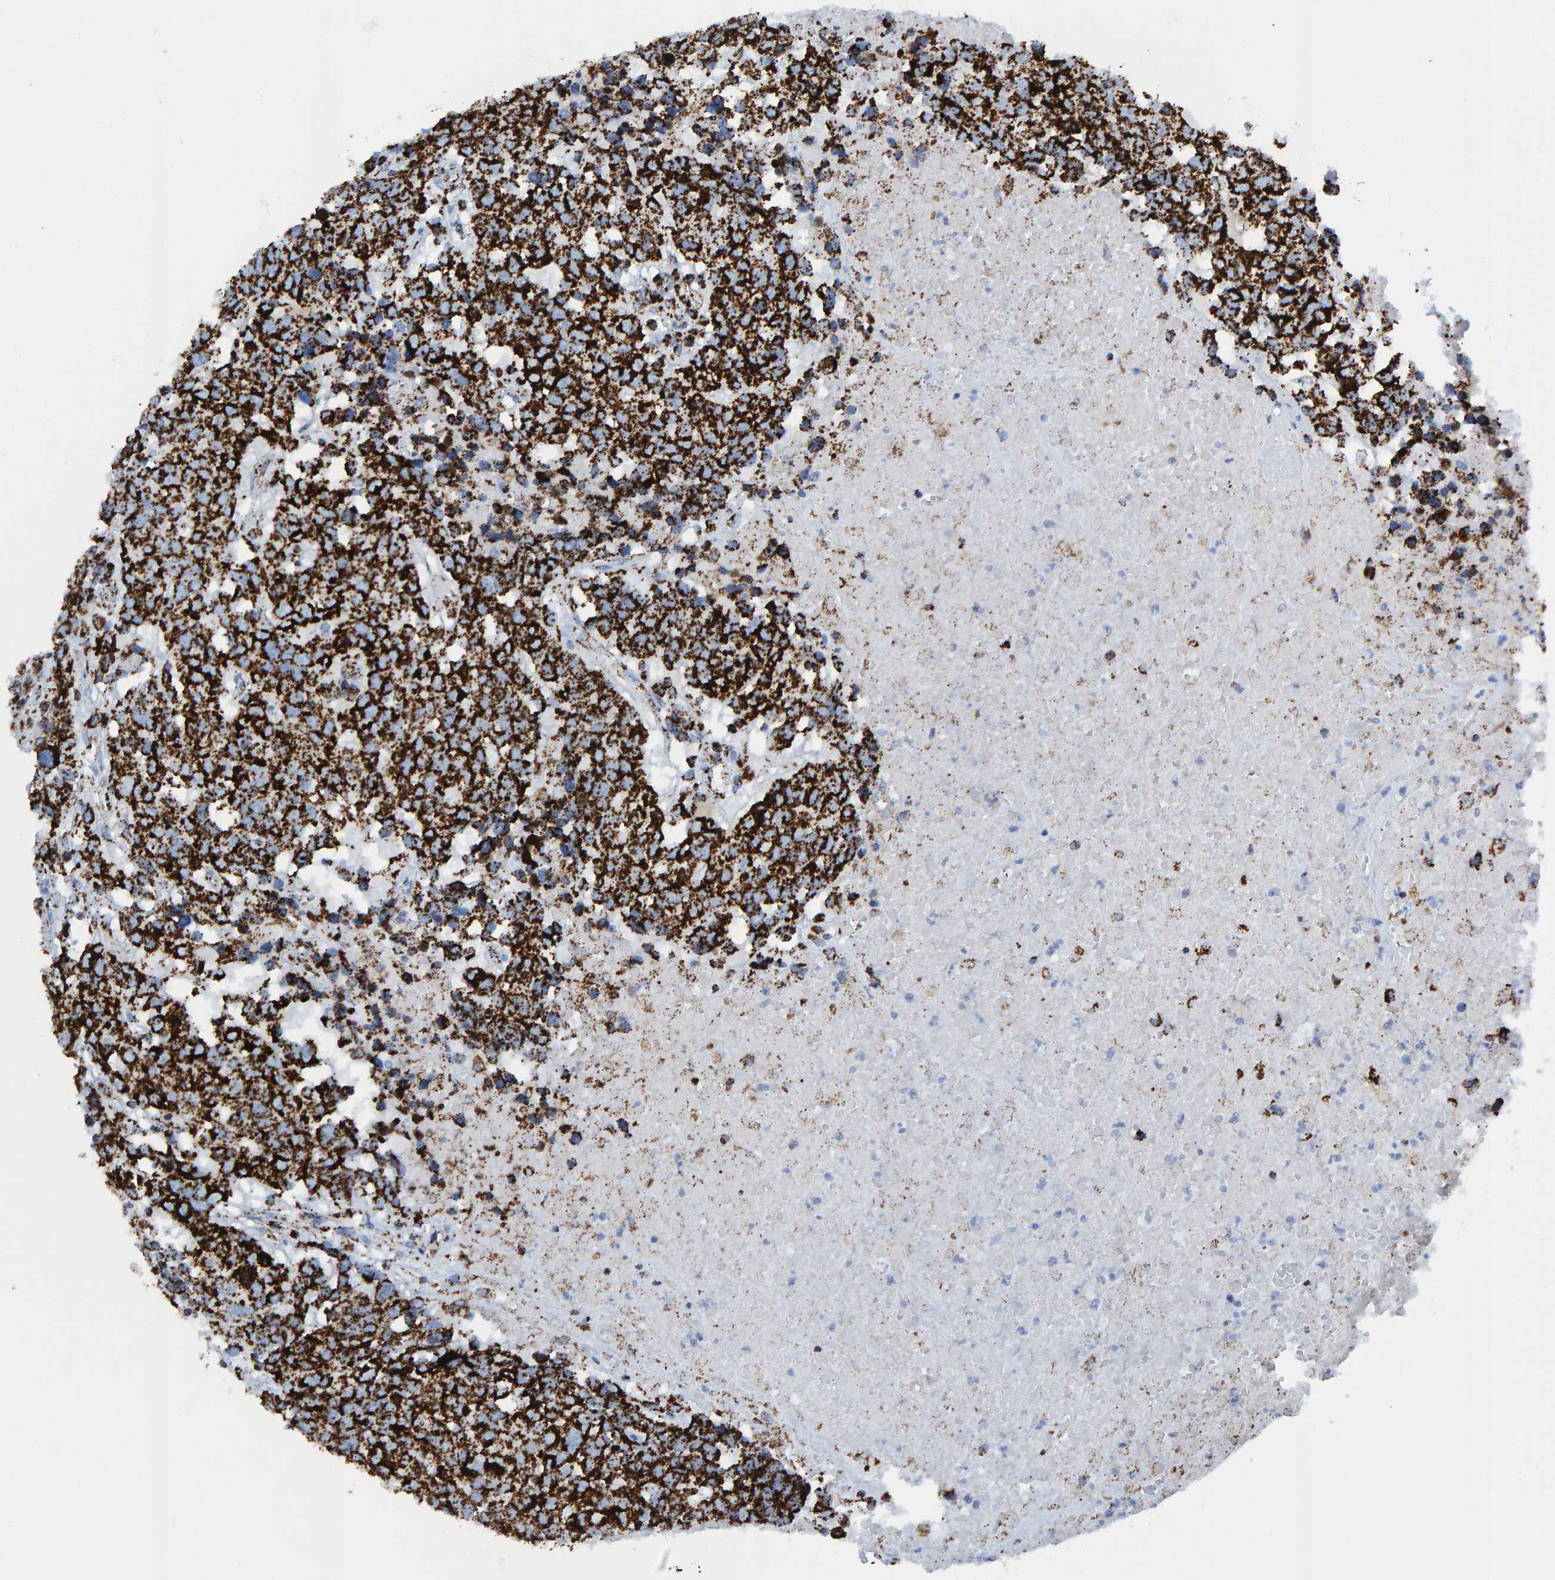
{"staining": {"intensity": "strong", "quantity": ">75%", "location": "cytoplasmic/membranous"}, "tissue": "head and neck cancer", "cell_type": "Tumor cells", "image_type": "cancer", "snomed": [{"axis": "morphology", "description": "Squamous cell carcinoma, NOS"}, {"axis": "topography", "description": "Head-Neck"}], "caption": "Immunohistochemistry micrograph of human head and neck squamous cell carcinoma stained for a protein (brown), which displays high levels of strong cytoplasmic/membranous staining in about >75% of tumor cells.", "gene": "ENSG00000262660", "patient": {"sex": "male", "age": 66}}